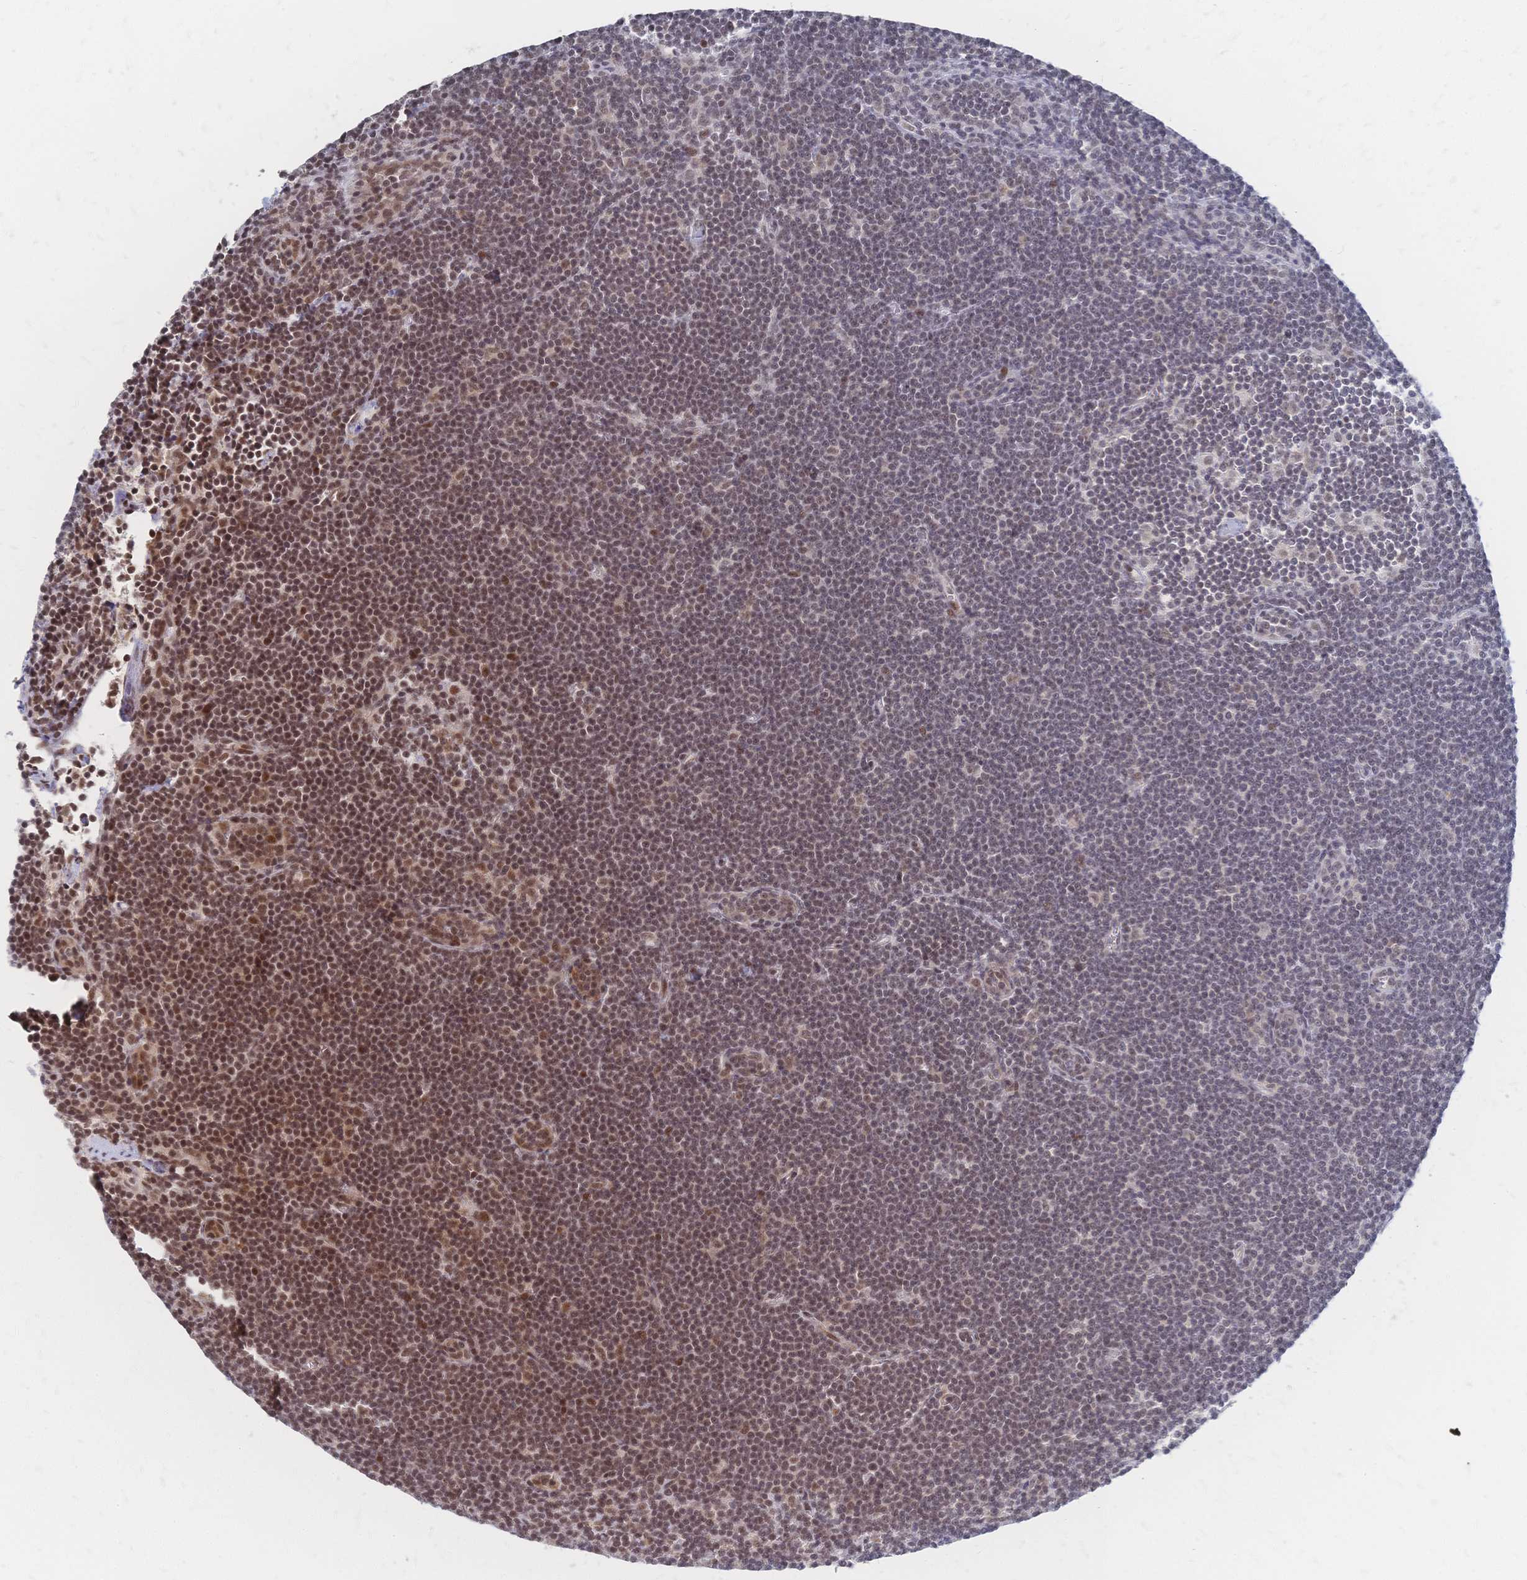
{"staining": {"intensity": "moderate", "quantity": ">75%", "location": "nuclear"}, "tissue": "lymphoma", "cell_type": "Tumor cells", "image_type": "cancer", "snomed": [{"axis": "morphology", "description": "Malignant lymphoma, non-Hodgkin's type, Low grade"}, {"axis": "topography", "description": "Lymph node"}], "caption": "Protein expression analysis of low-grade malignant lymphoma, non-Hodgkin's type displays moderate nuclear staining in approximately >75% of tumor cells.", "gene": "NELFA", "patient": {"sex": "female", "age": 73}}